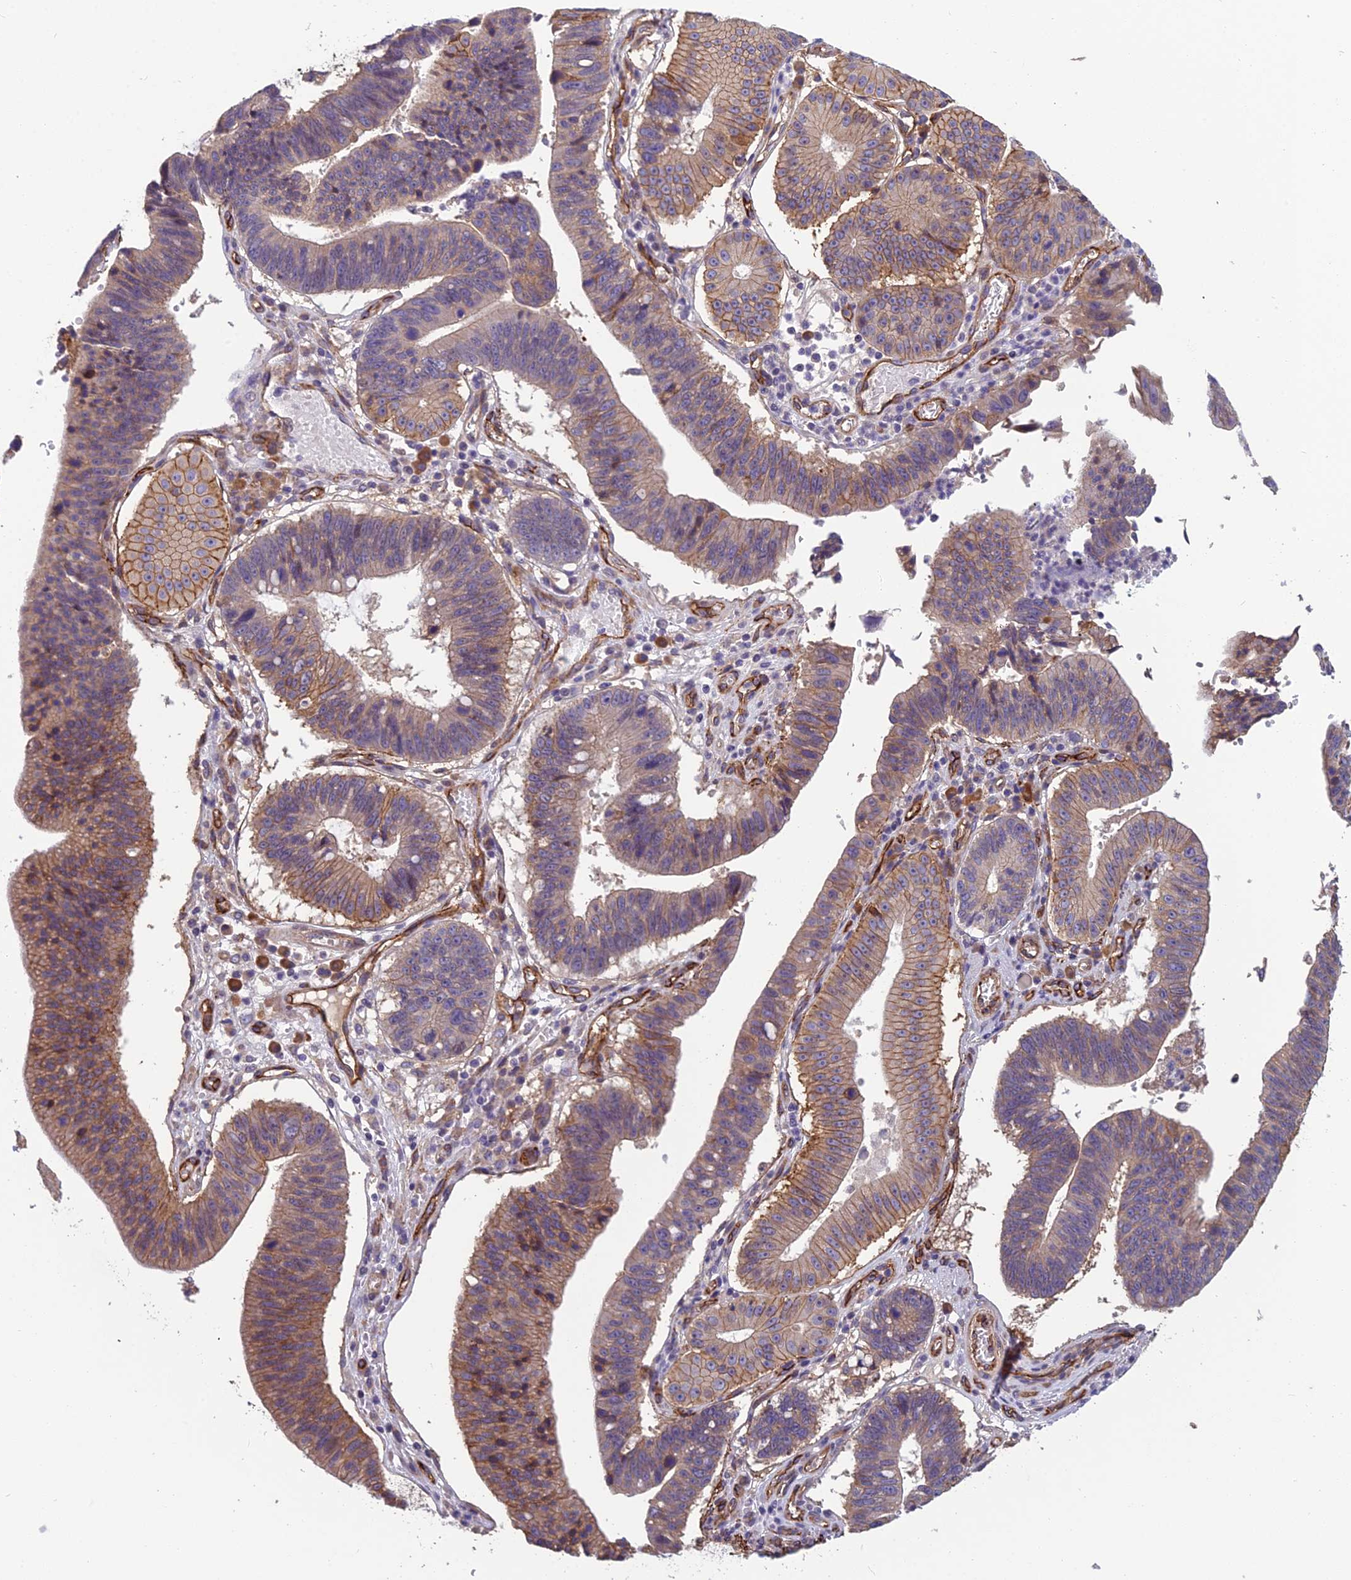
{"staining": {"intensity": "moderate", "quantity": "<25%", "location": "cytoplasmic/membranous"}, "tissue": "stomach cancer", "cell_type": "Tumor cells", "image_type": "cancer", "snomed": [{"axis": "morphology", "description": "Adenocarcinoma, NOS"}, {"axis": "topography", "description": "Stomach"}], "caption": "High-power microscopy captured an immunohistochemistry micrograph of stomach adenocarcinoma, revealing moderate cytoplasmic/membranous positivity in about <25% of tumor cells.", "gene": "TSPAN15", "patient": {"sex": "male", "age": 59}}